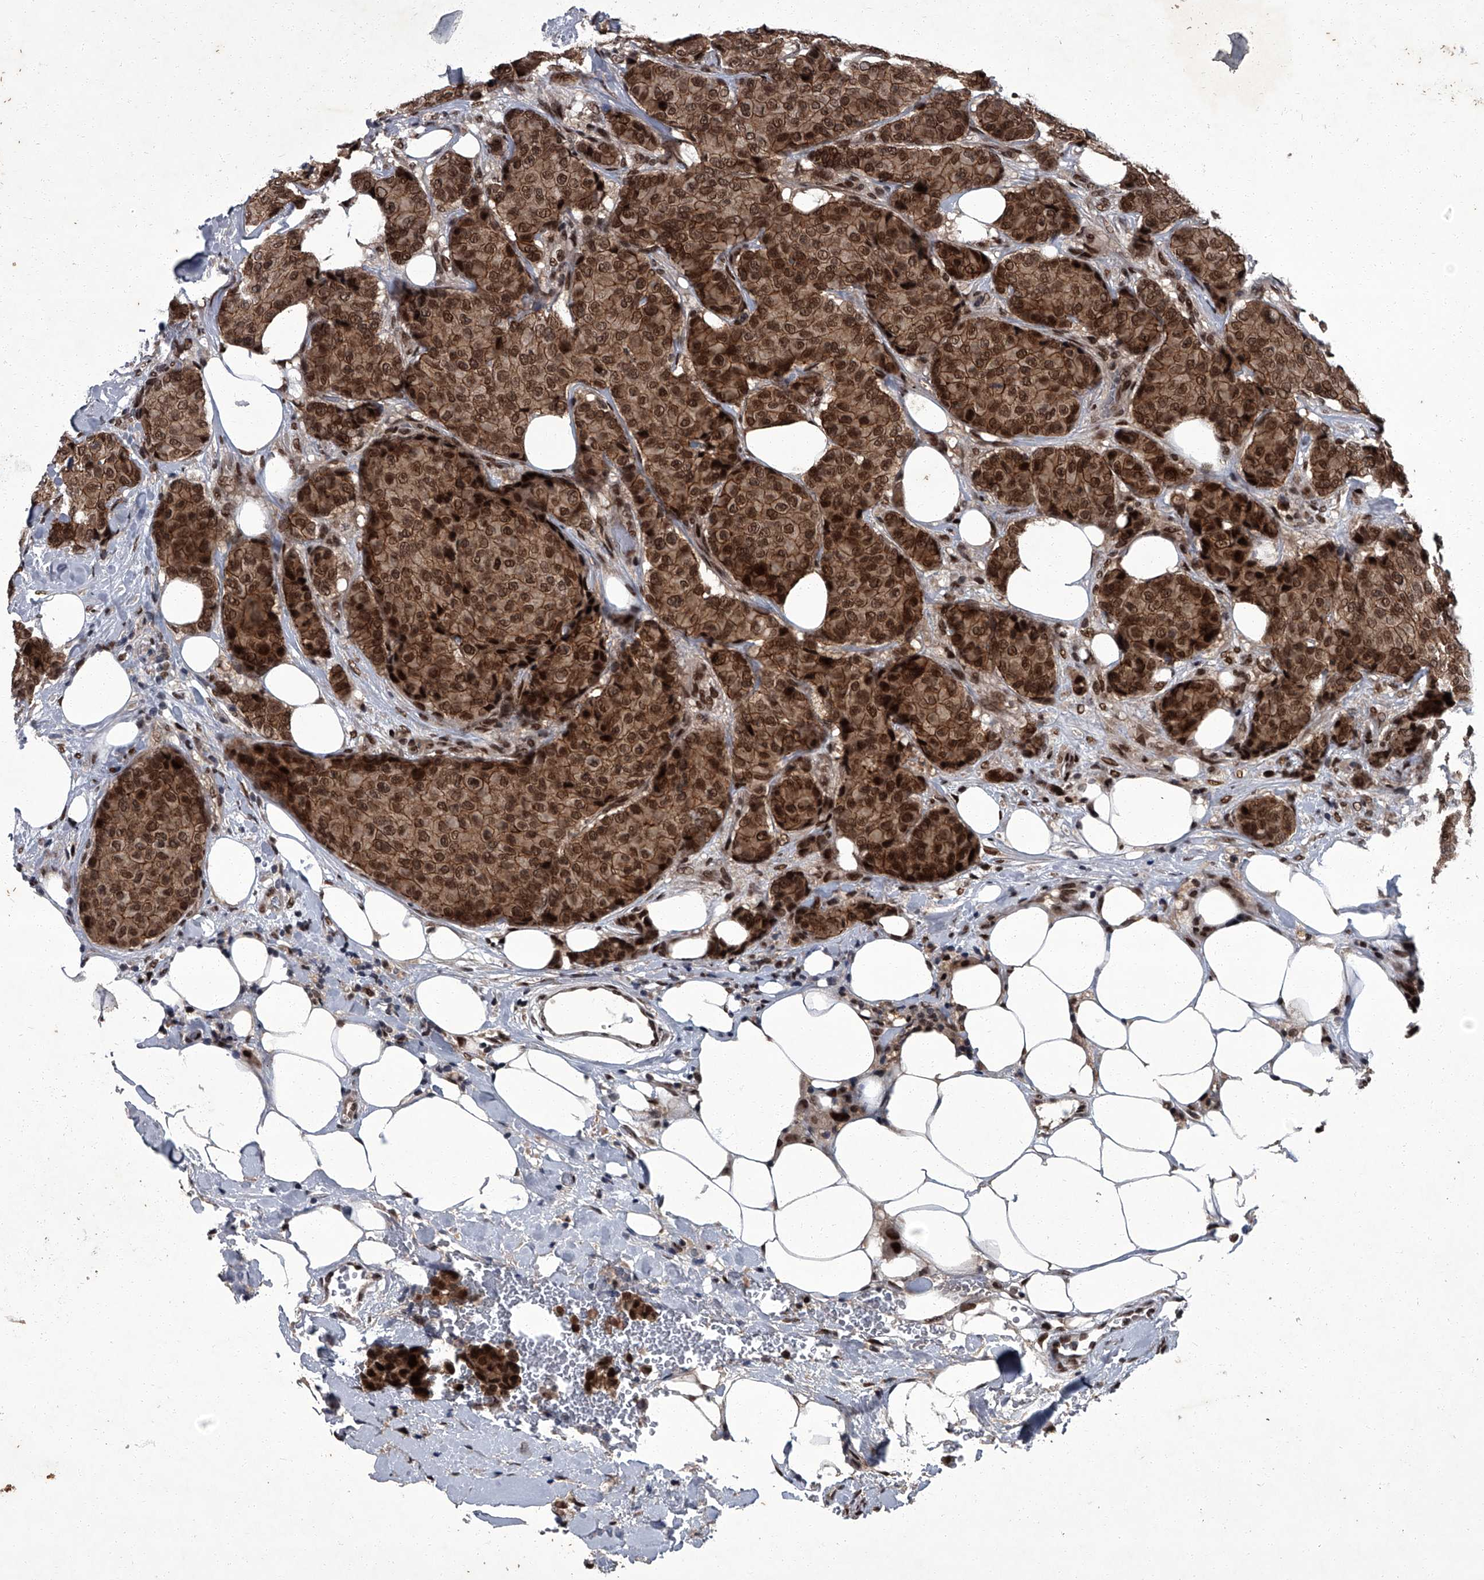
{"staining": {"intensity": "moderate", "quantity": ">75%", "location": "cytoplasmic/membranous,nuclear"}, "tissue": "breast cancer", "cell_type": "Tumor cells", "image_type": "cancer", "snomed": [{"axis": "morphology", "description": "Duct carcinoma"}, {"axis": "topography", "description": "Breast"}], "caption": "Immunohistochemistry (IHC) image of breast cancer stained for a protein (brown), which displays medium levels of moderate cytoplasmic/membranous and nuclear staining in about >75% of tumor cells.", "gene": "ZNF518B", "patient": {"sex": "female", "age": 75}}